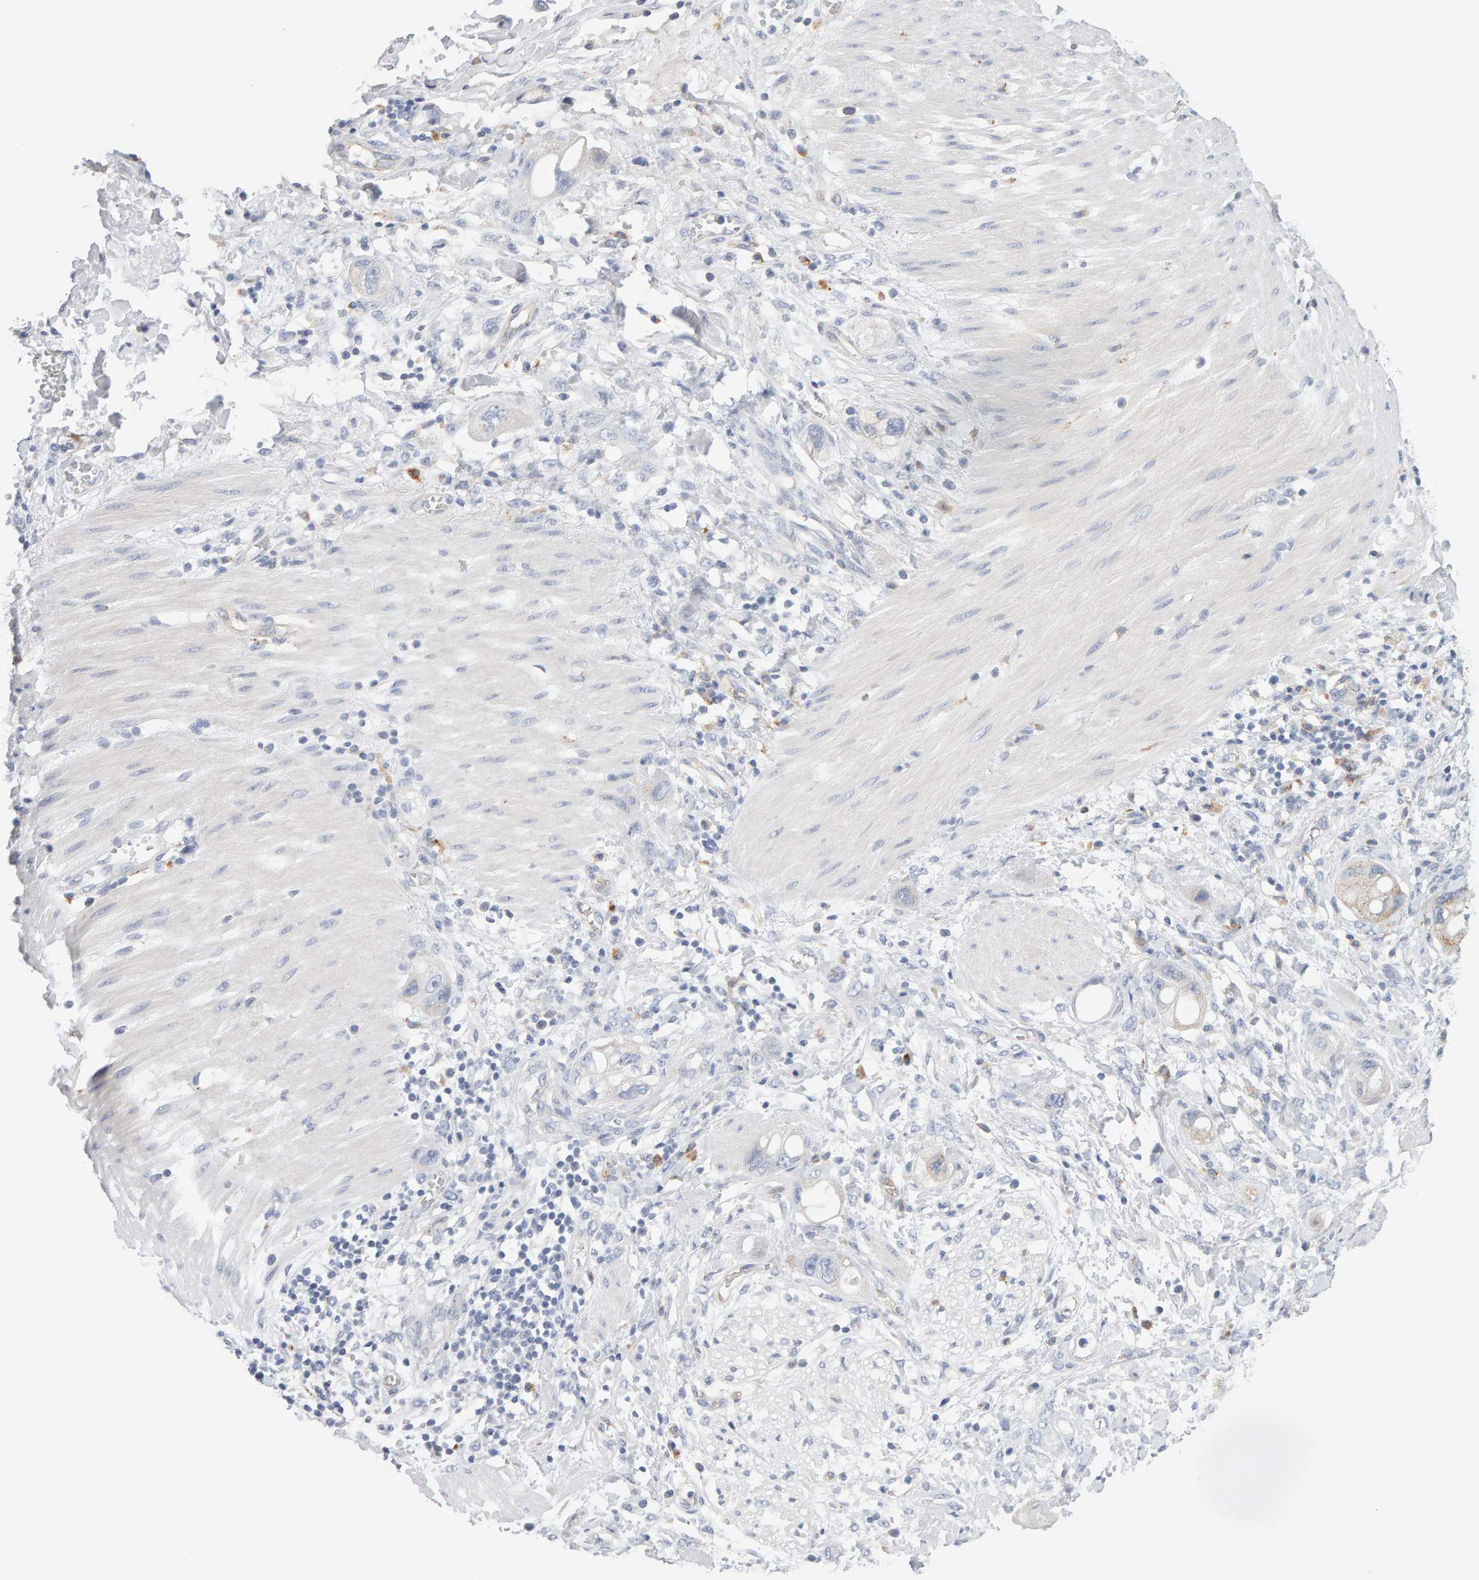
{"staining": {"intensity": "negative", "quantity": "none", "location": "none"}, "tissue": "stomach cancer", "cell_type": "Tumor cells", "image_type": "cancer", "snomed": [{"axis": "morphology", "description": "Adenocarcinoma, NOS"}, {"axis": "topography", "description": "Stomach"}, {"axis": "topography", "description": "Stomach, lower"}], "caption": "Tumor cells are negative for protein expression in human stomach cancer (adenocarcinoma). (DAB (3,3'-diaminobenzidine) immunohistochemistry (IHC), high magnification).", "gene": "METRNL", "patient": {"sex": "female", "age": 48}}